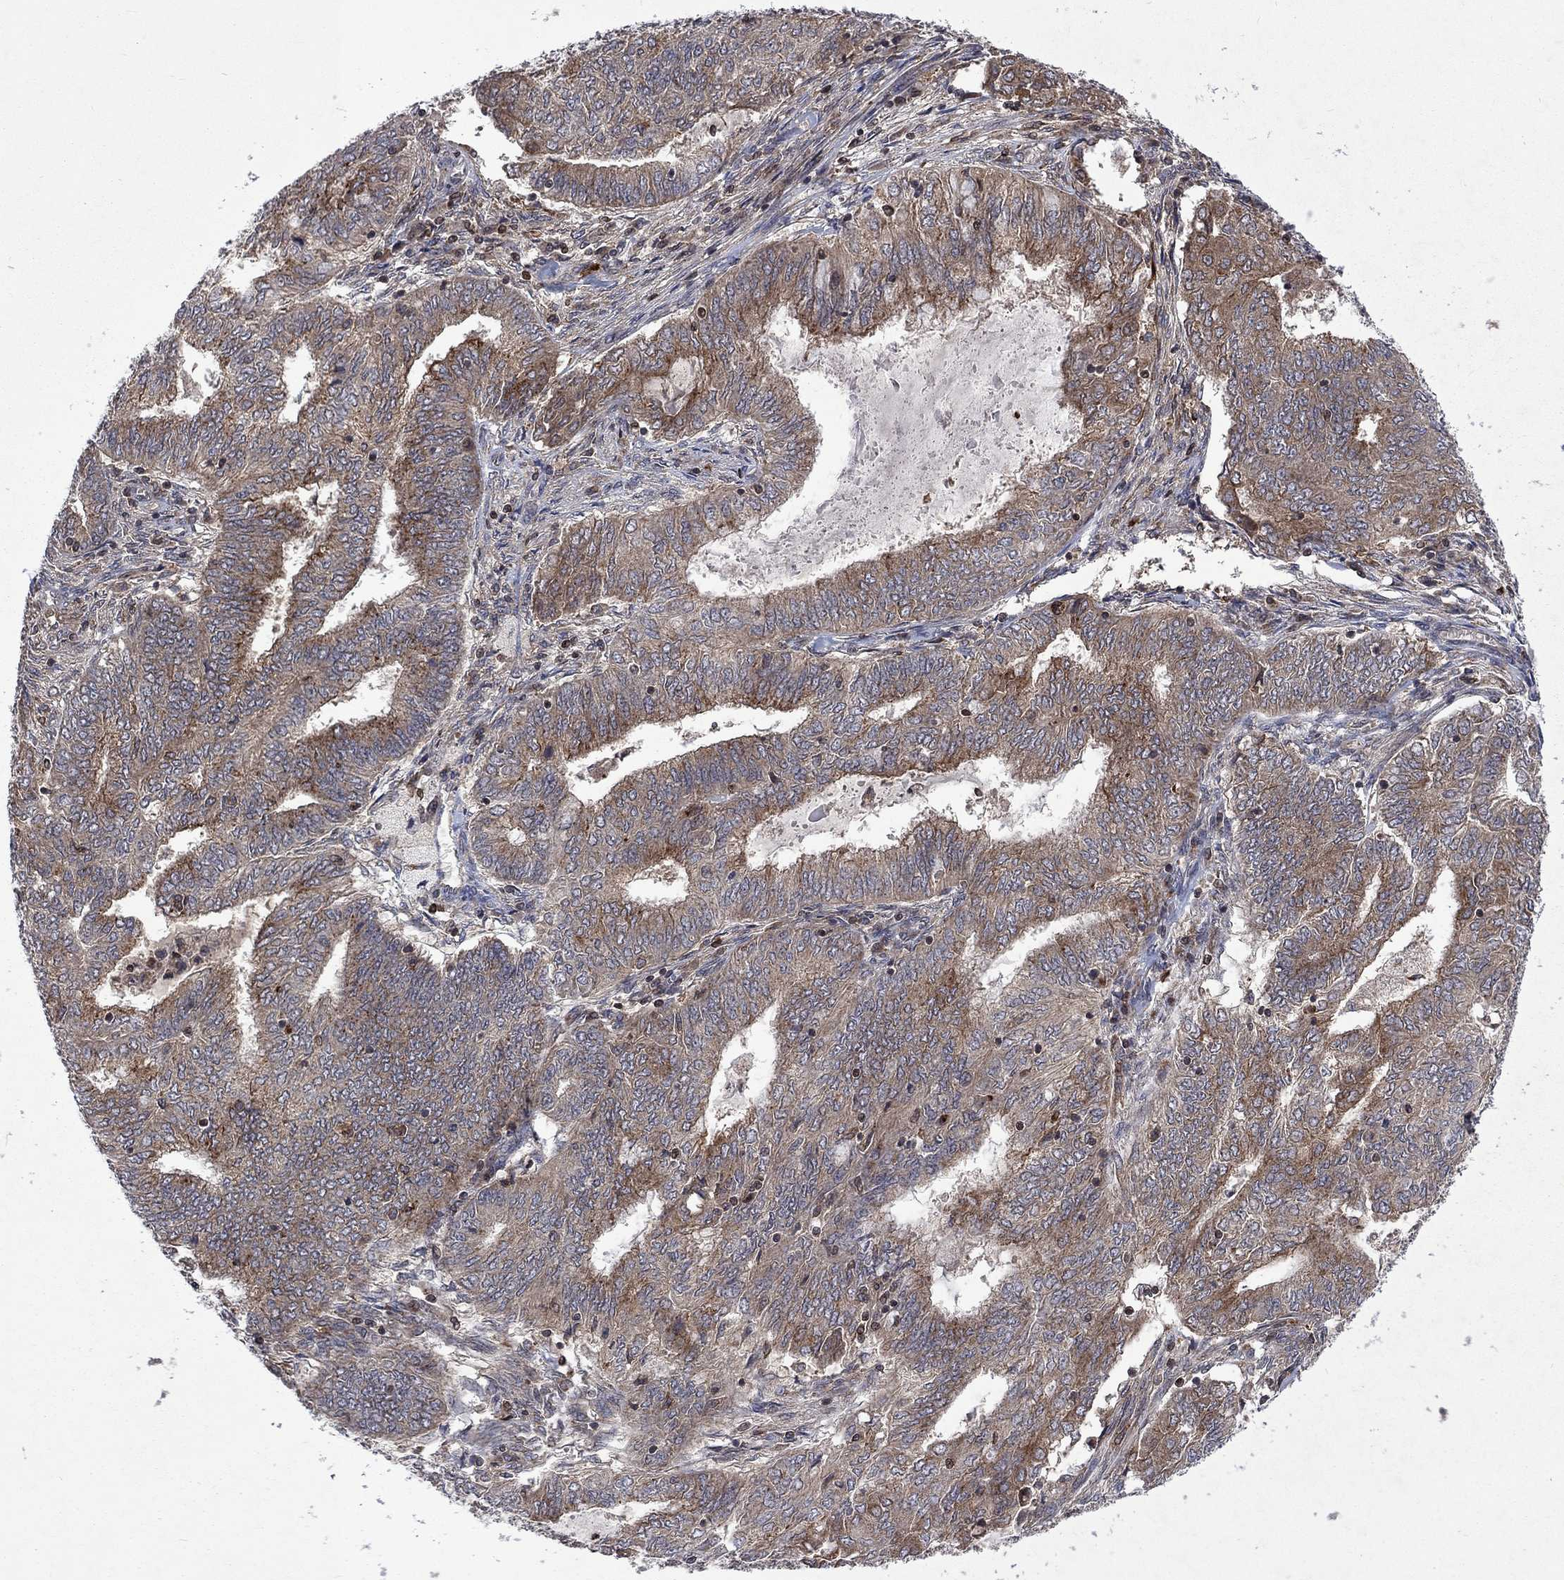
{"staining": {"intensity": "moderate", "quantity": "<25%", "location": "cytoplasmic/membranous"}, "tissue": "endometrial cancer", "cell_type": "Tumor cells", "image_type": "cancer", "snomed": [{"axis": "morphology", "description": "Adenocarcinoma, NOS"}, {"axis": "topography", "description": "Endometrium"}], "caption": "This image displays IHC staining of endometrial adenocarcinoma, with low moderate cytoplasmic/membranous positivity in approximately <25% of tumor cells.", "gene": "TMEM33", "patient": {"sex": "female", "age": 62}}